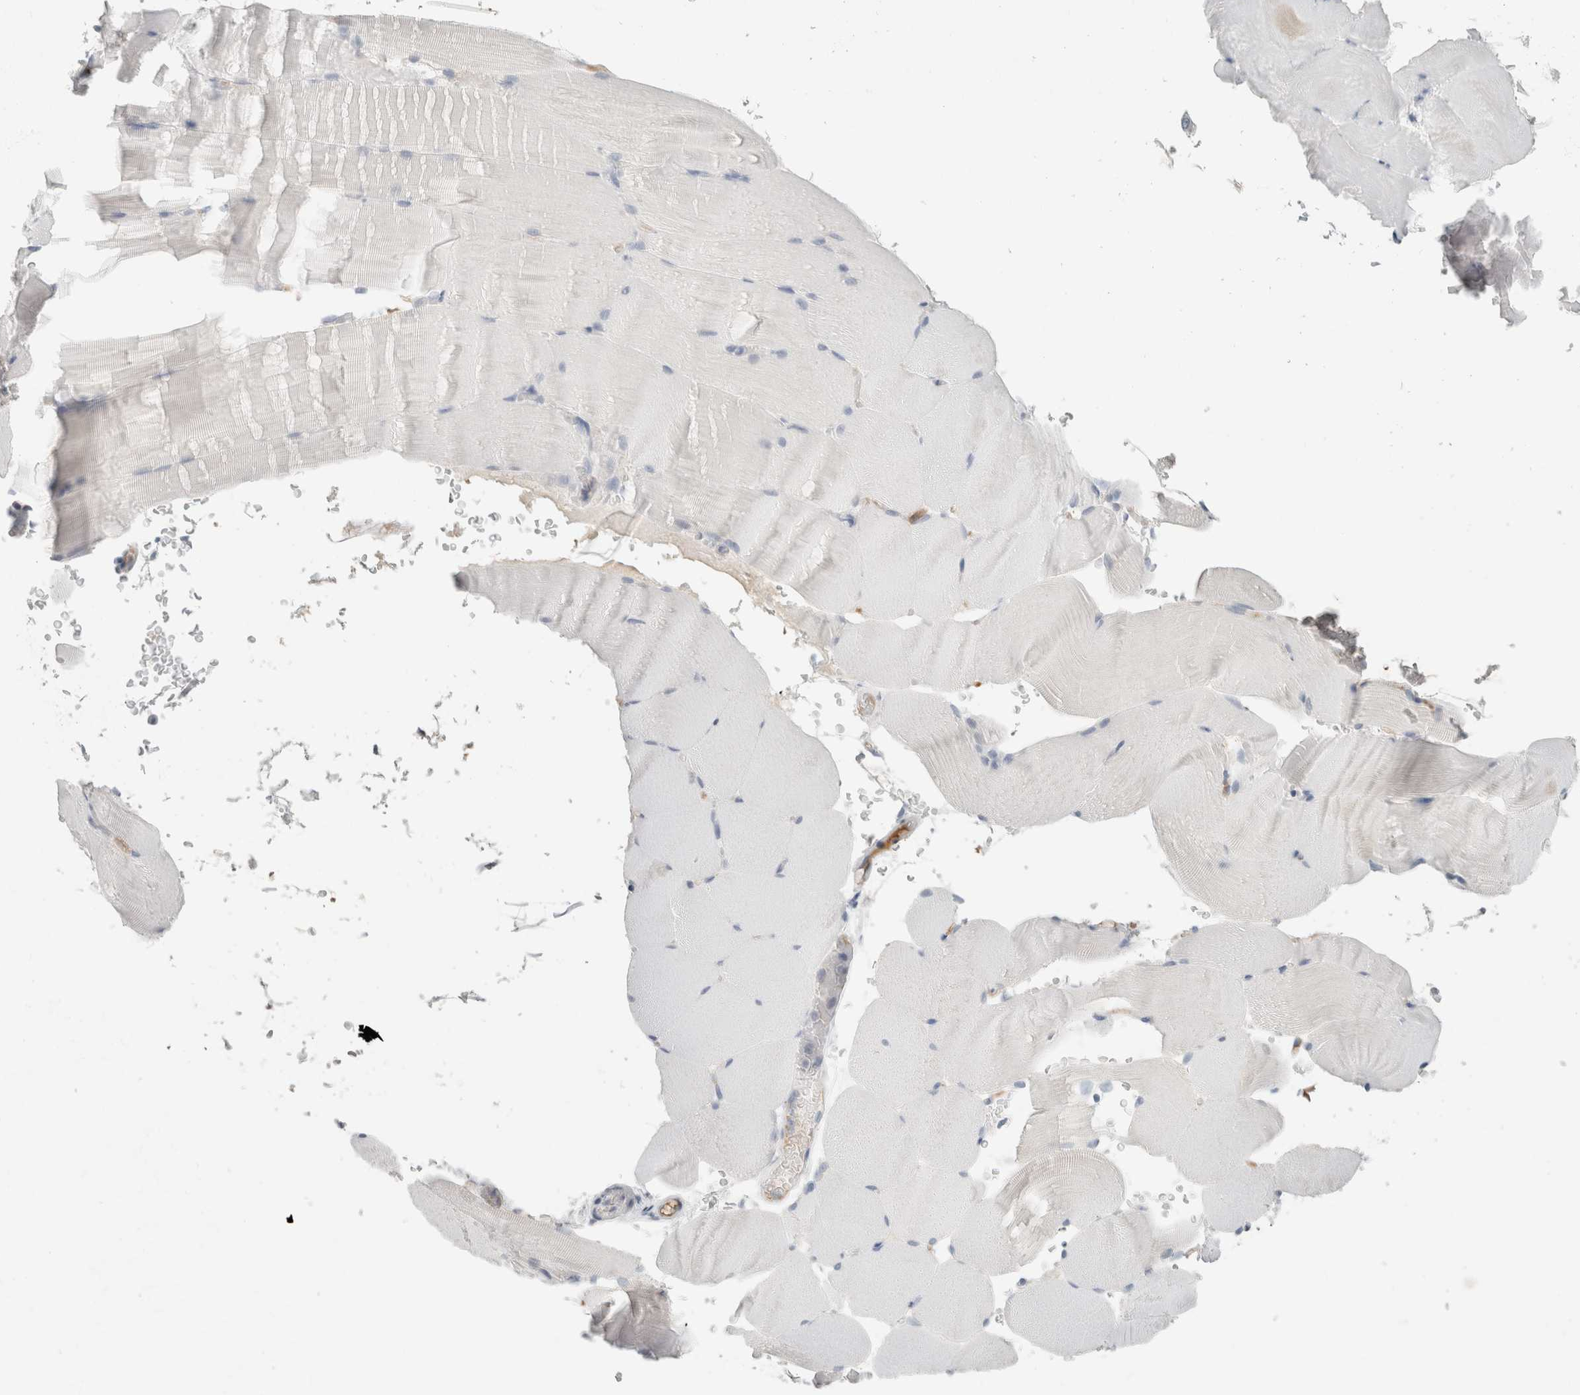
{"staining": {"intensity": "negative", "quantity": "none", "location": "none"}, "tissue": "skeletal muscle", "cell_type": "Myocytes", "image_type": "normal", "snomed": [{"axis": "morphology", "description": "Normal tissue, NOS"}, {"axis": "topography", "description": "Skeletal muscle"}, {"axis": "topography", "description": "Parathyroid gland"}], "caption": "Histopathology image shows no protein staining in myocytes of benign skeletal muscle.", "gene": "IL6", "patient": {"sex": "female", "age": 37}}